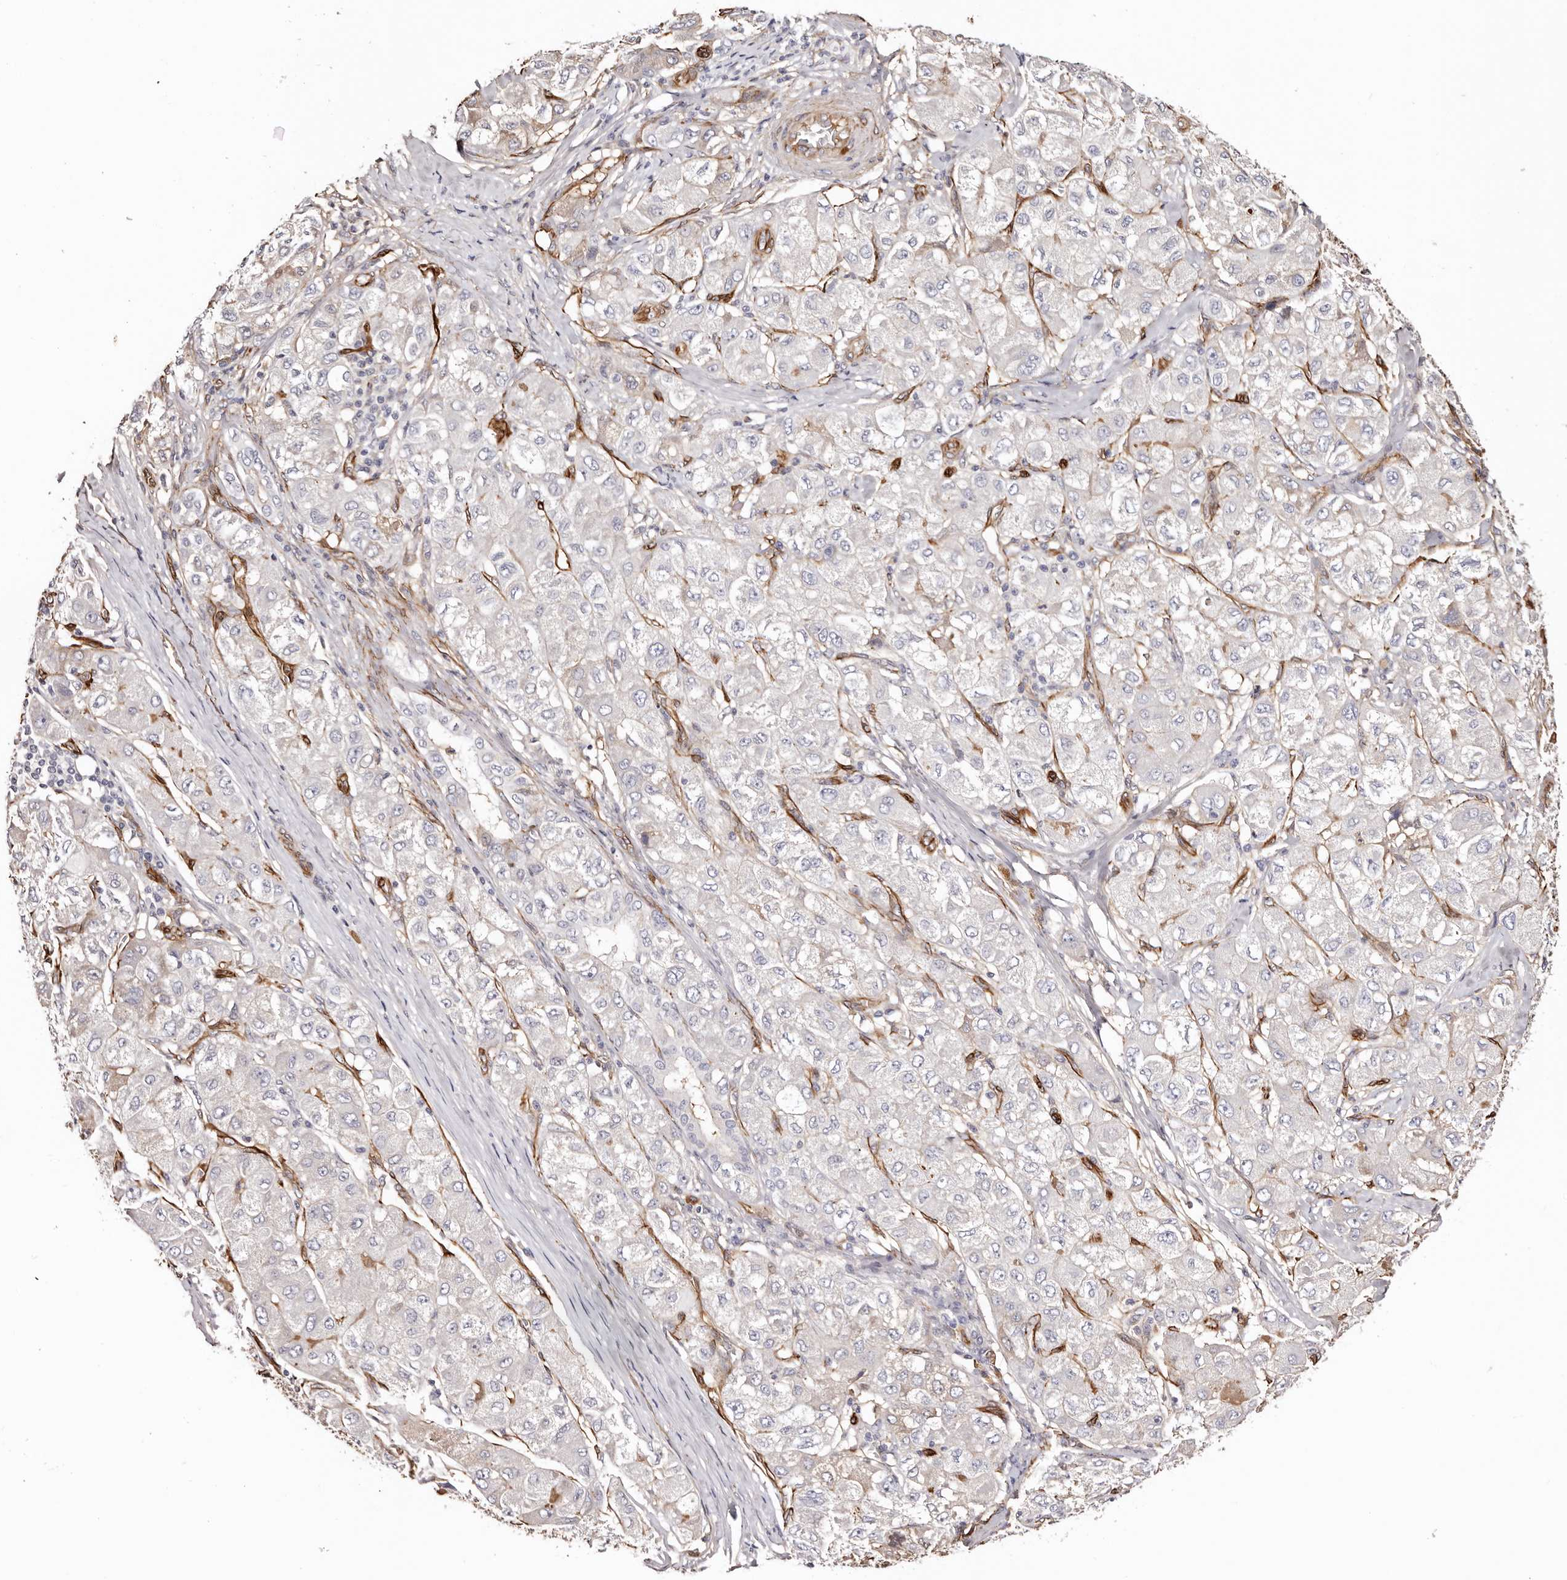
{"staining": {"intensity": "negative", "quantity": "none", "location": "none"}, "tissue": "liver cancer", "cell_type": "Tumor cells", "image_type": "cancer", "snomed": [{"axis": "morphology", "description": "Carcinoma, Hepatocellular, NOS"}, {"axis": "topography", "description": "Liver"}], "caption": "High power microscopy micrograph of an immunohistochemistry (IHC) histopathology image of liver cancer (hepatocellular carcinoma), revealing no significant expression in tumor cells.", "gene": "ZNF557", "patient": {"sex": "male", "age": 80}}